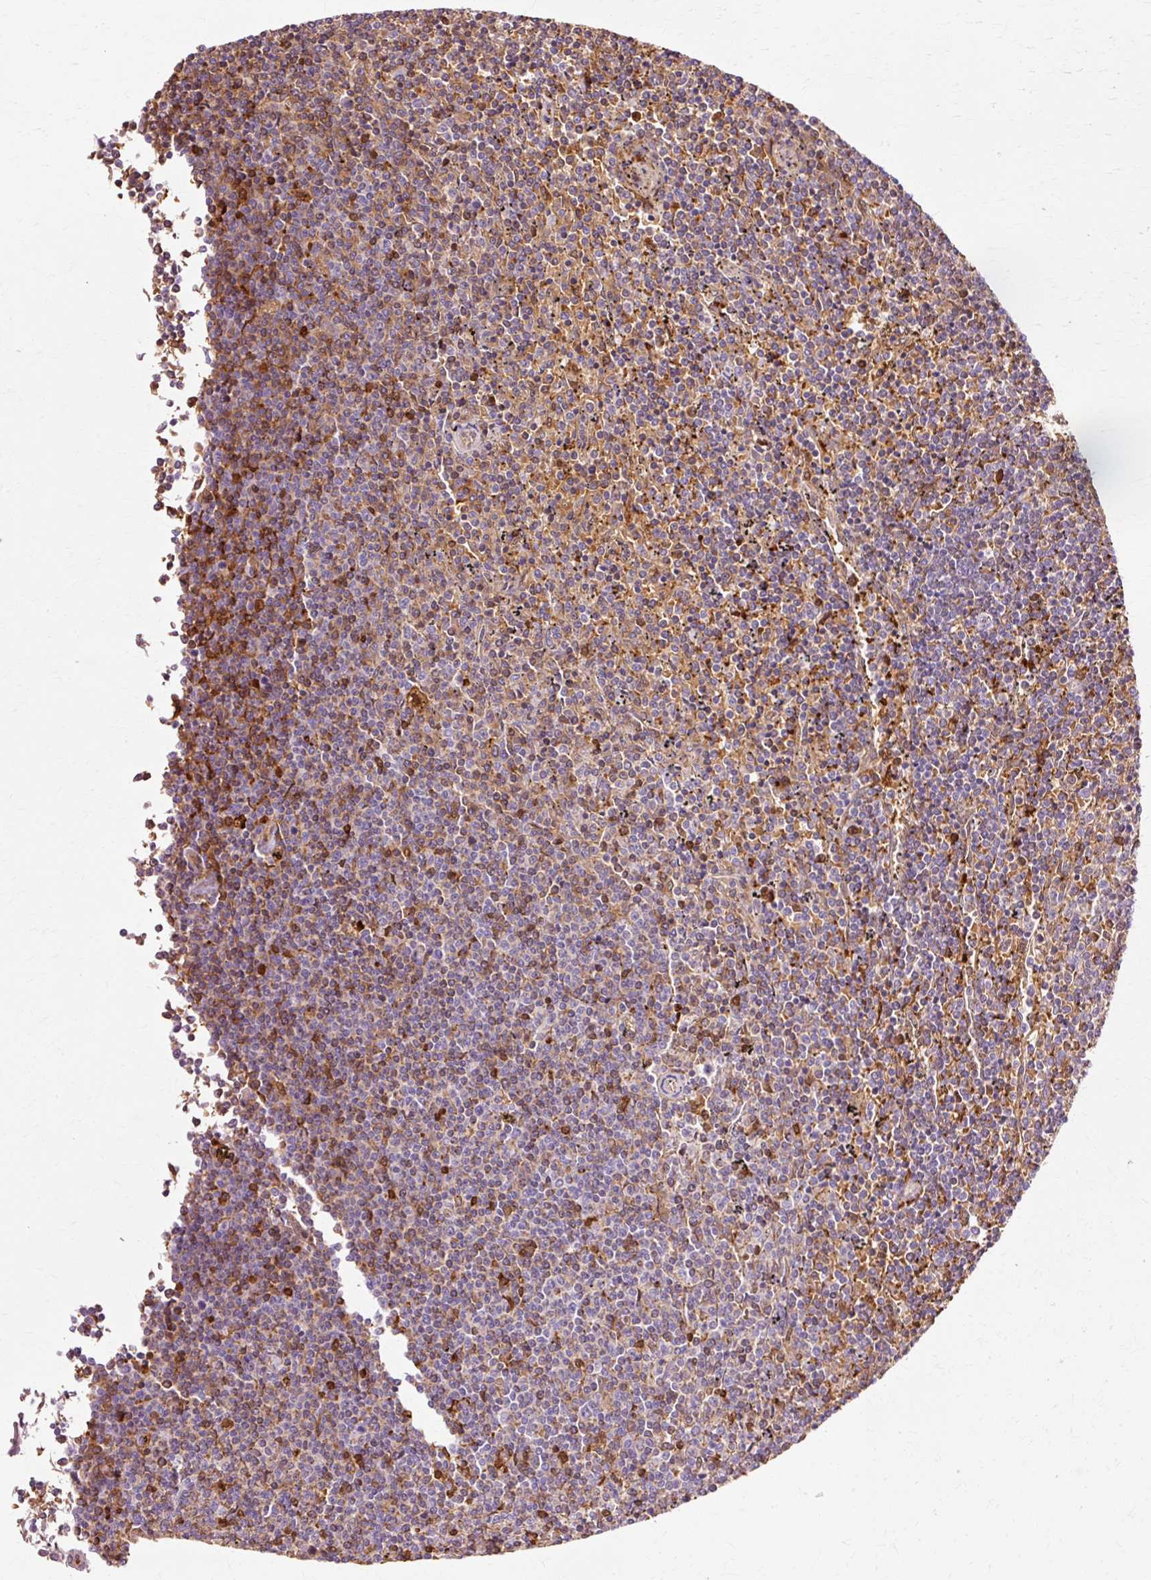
{"staining": {"intensity": "moderate", "quantity": "<25%", "location": "cytoplasmic/membranous"}, "tissue": "lymphoma", "cell_type": "Tumor cells", "image_type": "cancer", "snomed": [{"axis": "morphology", "description": "Malignant lymphoma, non-Hodgkin's type, Low grade"}, {"axis": "topography", "description": "Spleen"}], "caption": "Human lymphoma stained with a brown dye shows moderate cytoplasmic/membranous positive staining in about <25% of tumor cells.", "gene": "GPX1", "patient": {"sex": "female", "age": 50}}